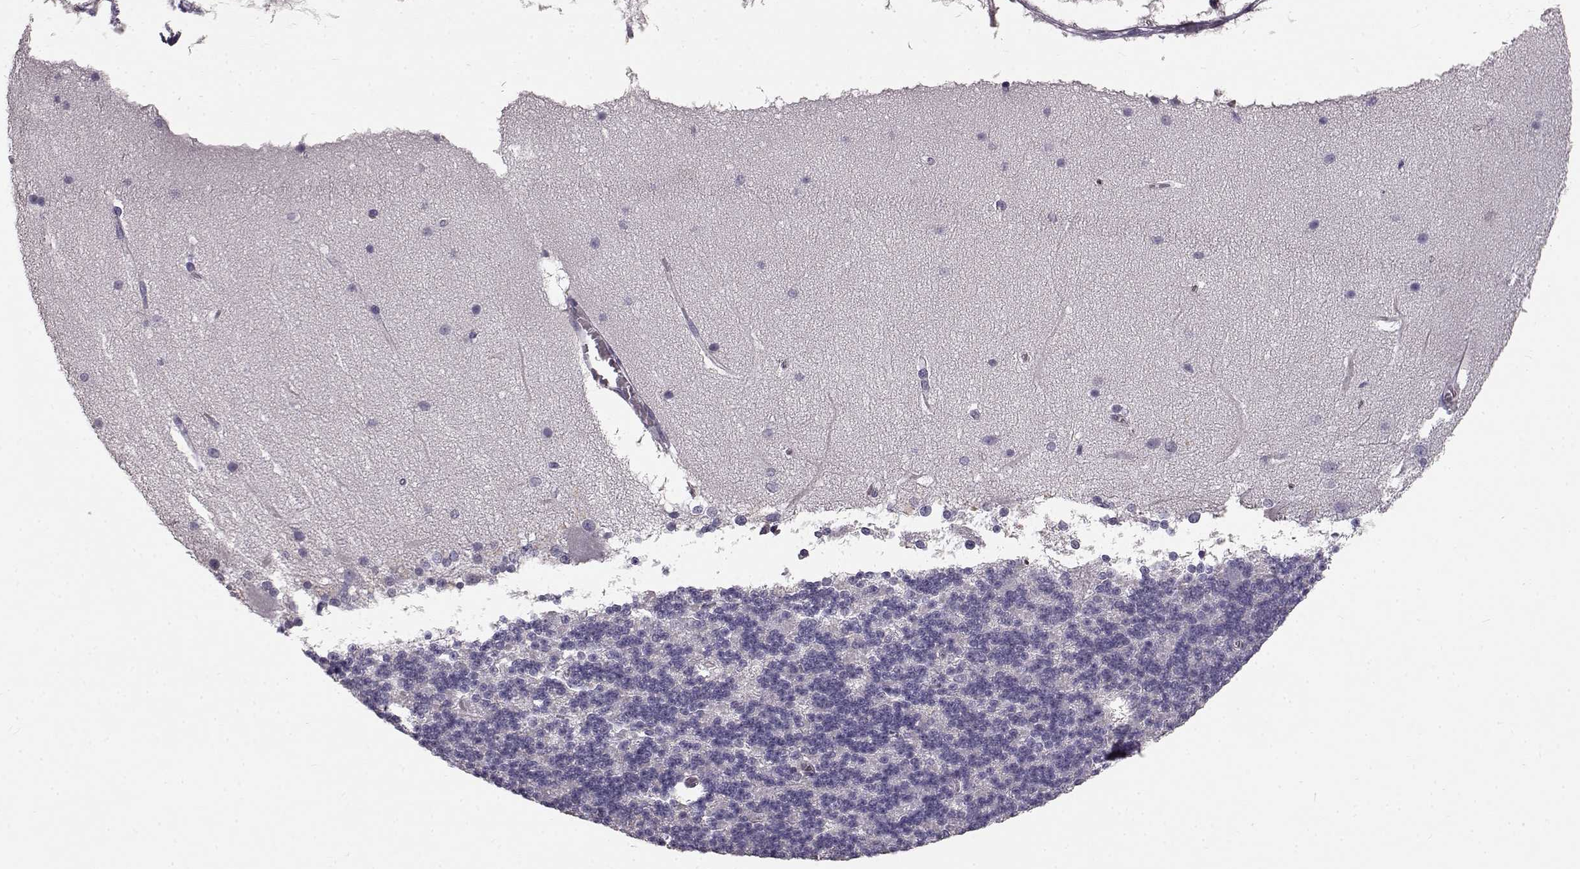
{"staining": {"intensity": "negative", "quantity": "none", "location": "none"}, "tissue": "cerebellum", "cell_type": "Cells in granular layer", "image_type": "normal", "snomed": [{"axis": "morphology", "description": "Normal tissue, NOS"}, {"axis": "topography", "description": "Cerebellum"}], "caption": "Cells in granular layer are negative for protein expression in unremarkable human cerebellum. (DAB (3,3'-diaminobenzidine) IHC, high magnification).", "gene": "CCNF", "patient": {"sex": "female", "age": 19}}